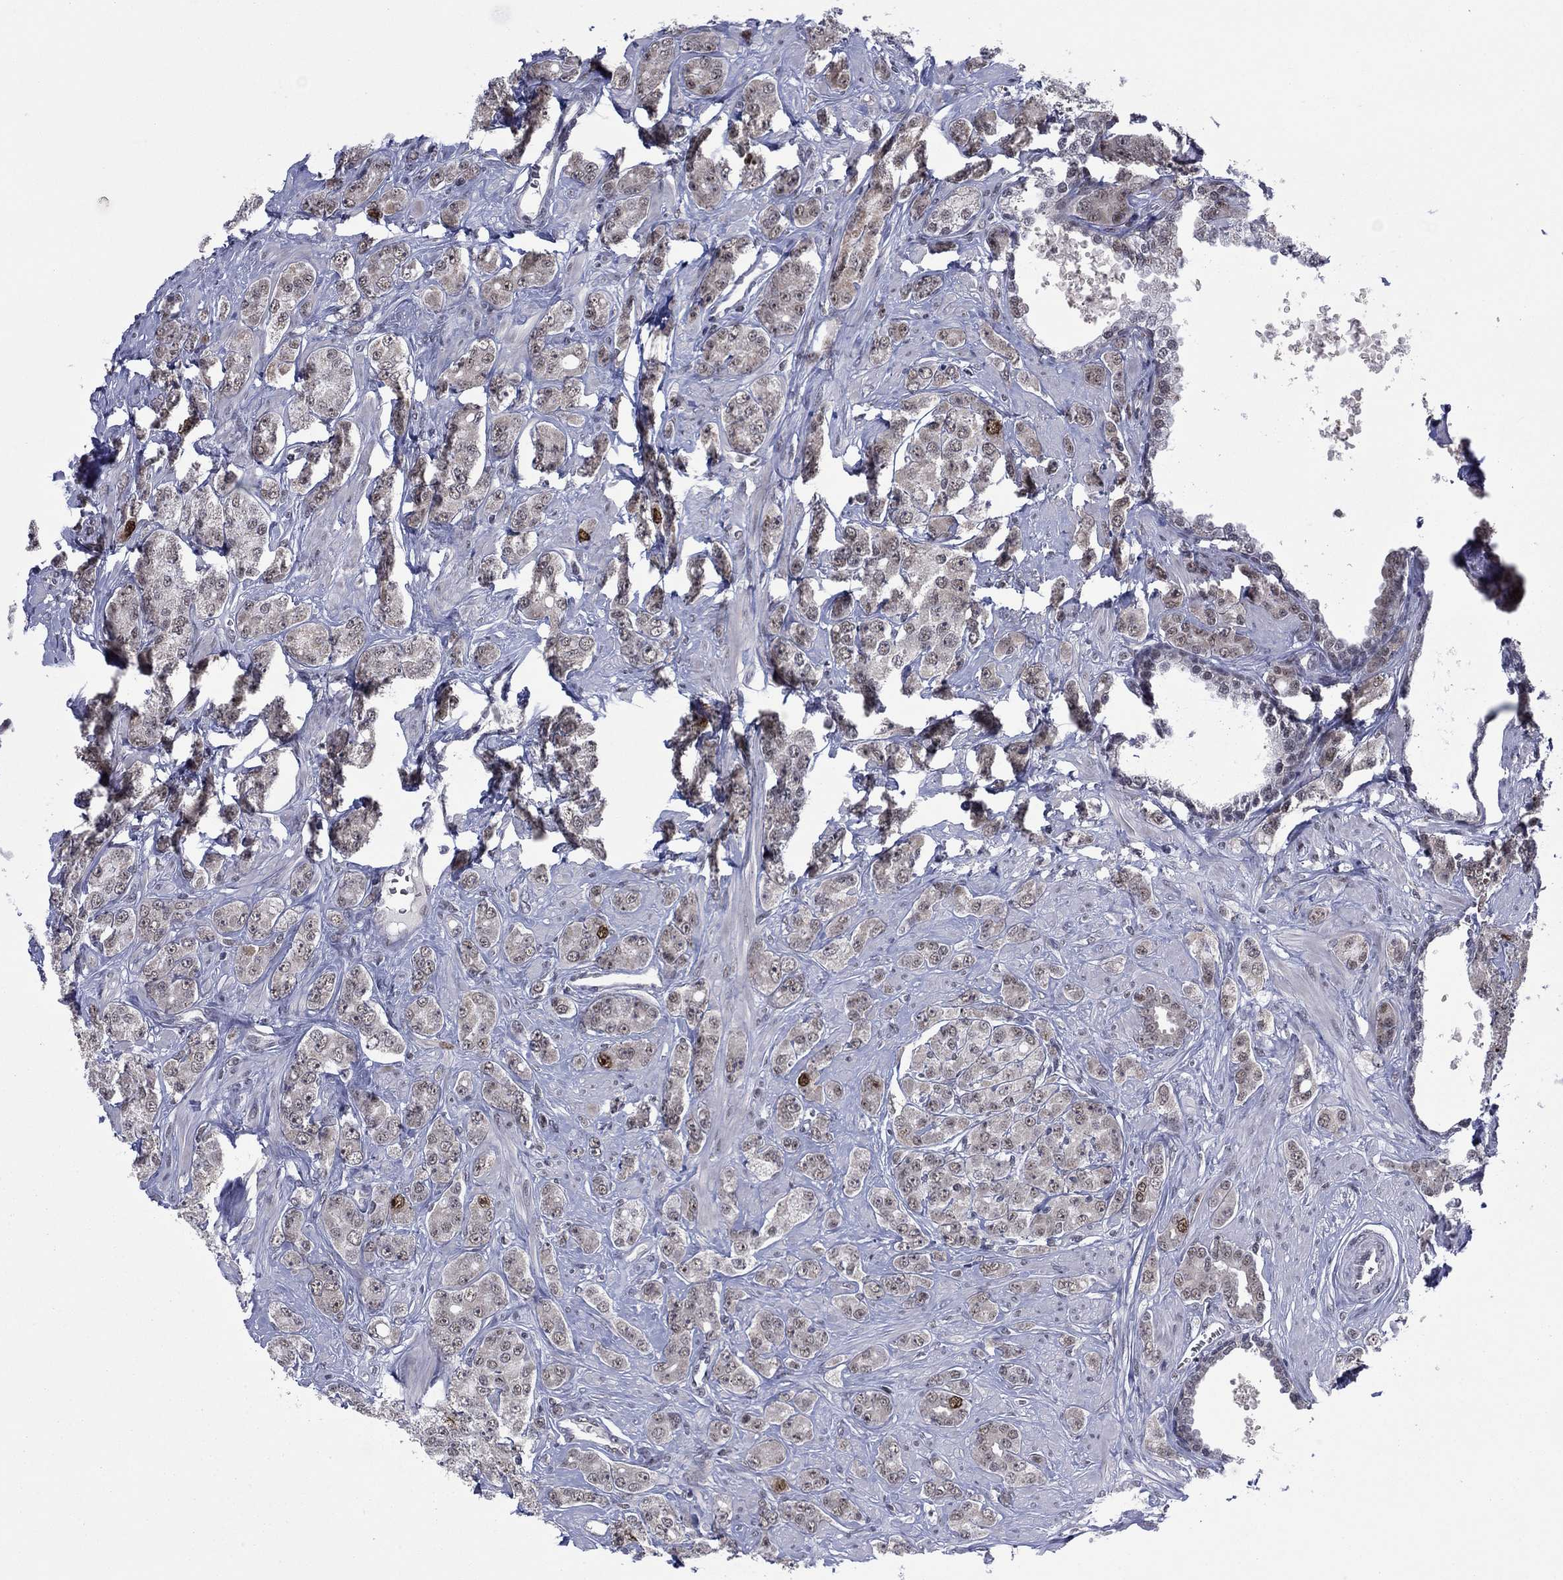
{"staining": {"intensity": "strong", "quantity": "<25%", "location": "nuclear"}, "tissue": "prostate cancer", "cell_type": "Tumor cells", "image_type": "cancer", "snomed": [{"axis": "morphology", "description": "Adenocarcinoma, NOS"}, {"axis": "topography", "description": "Prostate"}], "caption": "Brown immunohistochemical staining in human prostate cancer (adenocarcinoma) demonstrates strong nuclear expression in about <25% of tumor cells. The protein of interest is shown in brown color, while the nuclei are stained blue.", "gene": "CDCA5", "patient": {"sex": "male", "age": 67}}